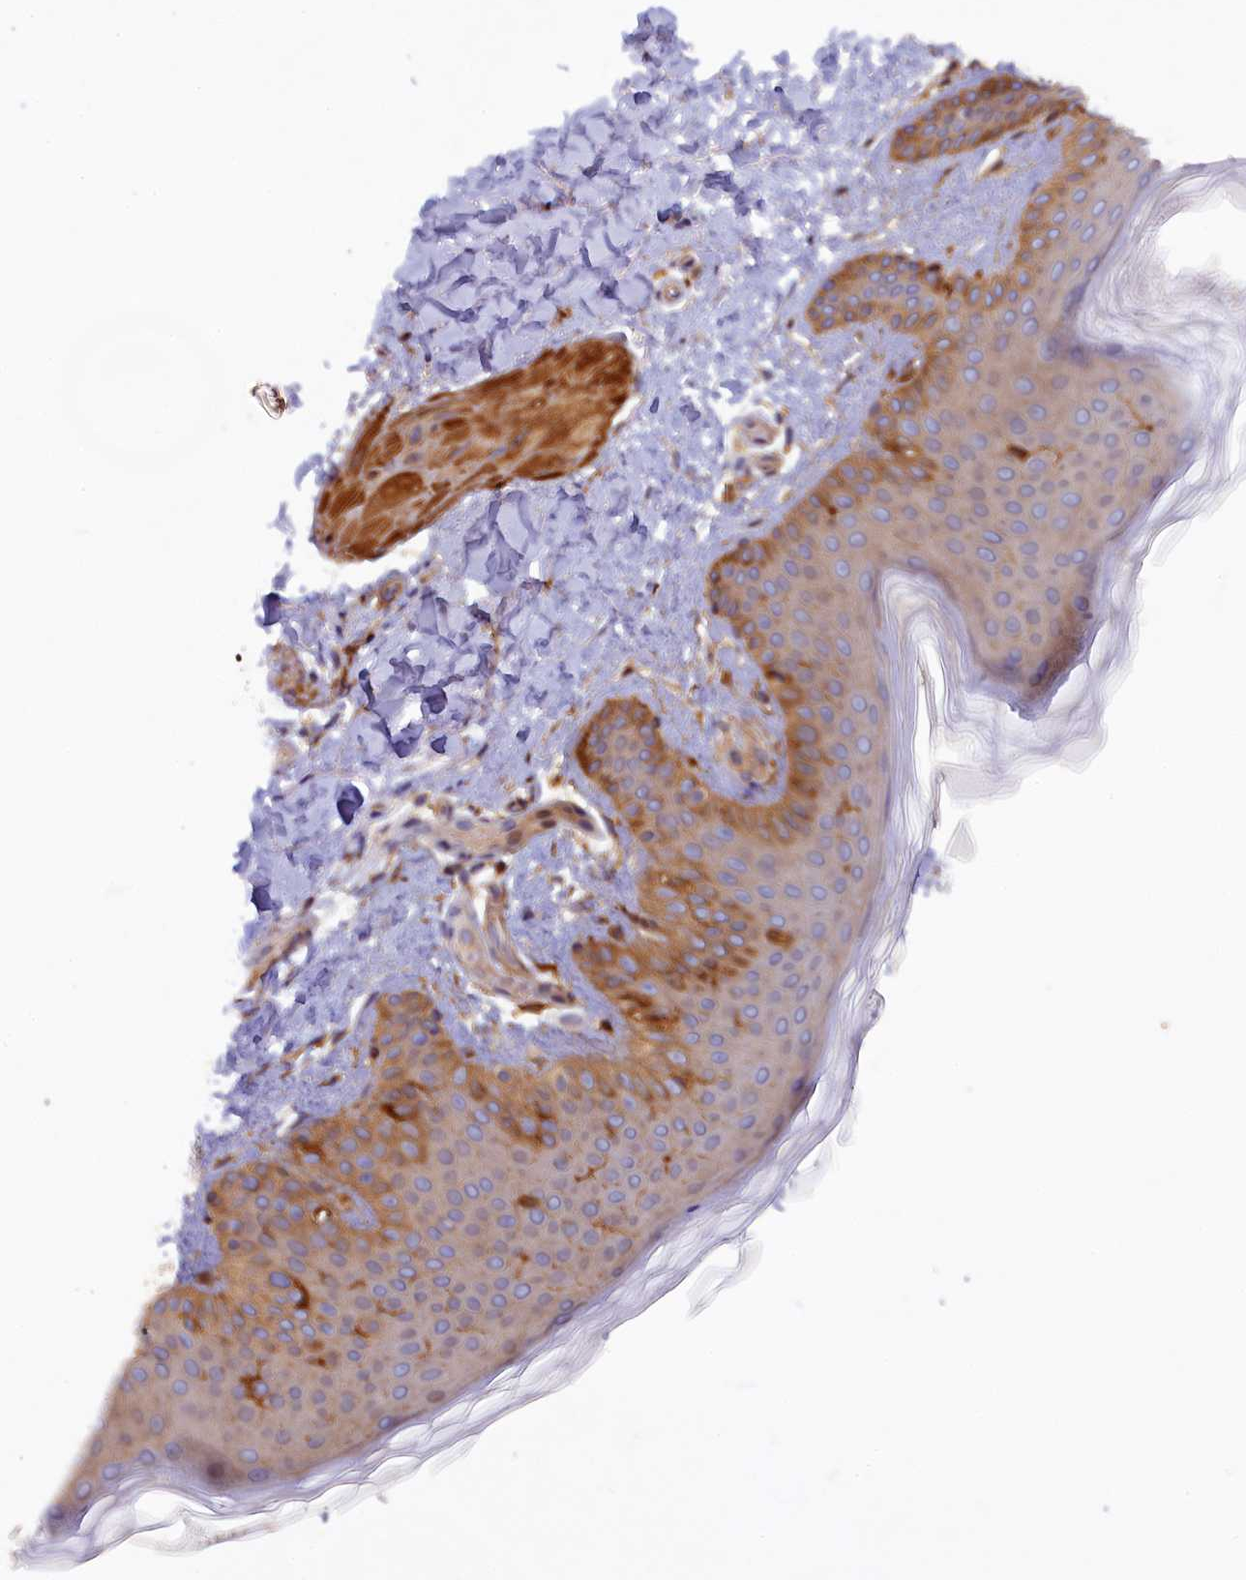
{"staining": {"intensity": "moderate", "quantity": ">75%", "location": "cytoplasmic/membranous"}, "tissue": "skin", "cell_type": "Fibroblasts", "image_type": "normal", "snomed": [{"axis": "morphology", "description": "Normal tissue, NOS"}, {"axis": "topography", "description": "Skin"}], "caption": "Brown immunohistochemical staining in benign skin shows moderate cytoplasmic/membranous staining in approximately >75% of fibroblasts. Immunohistochemistry (ihc) stains the protein of interest in brown and the nuclei are stained blue.", "gene": "FERMT1", "patient": {"sex": "male", "age": 36}}